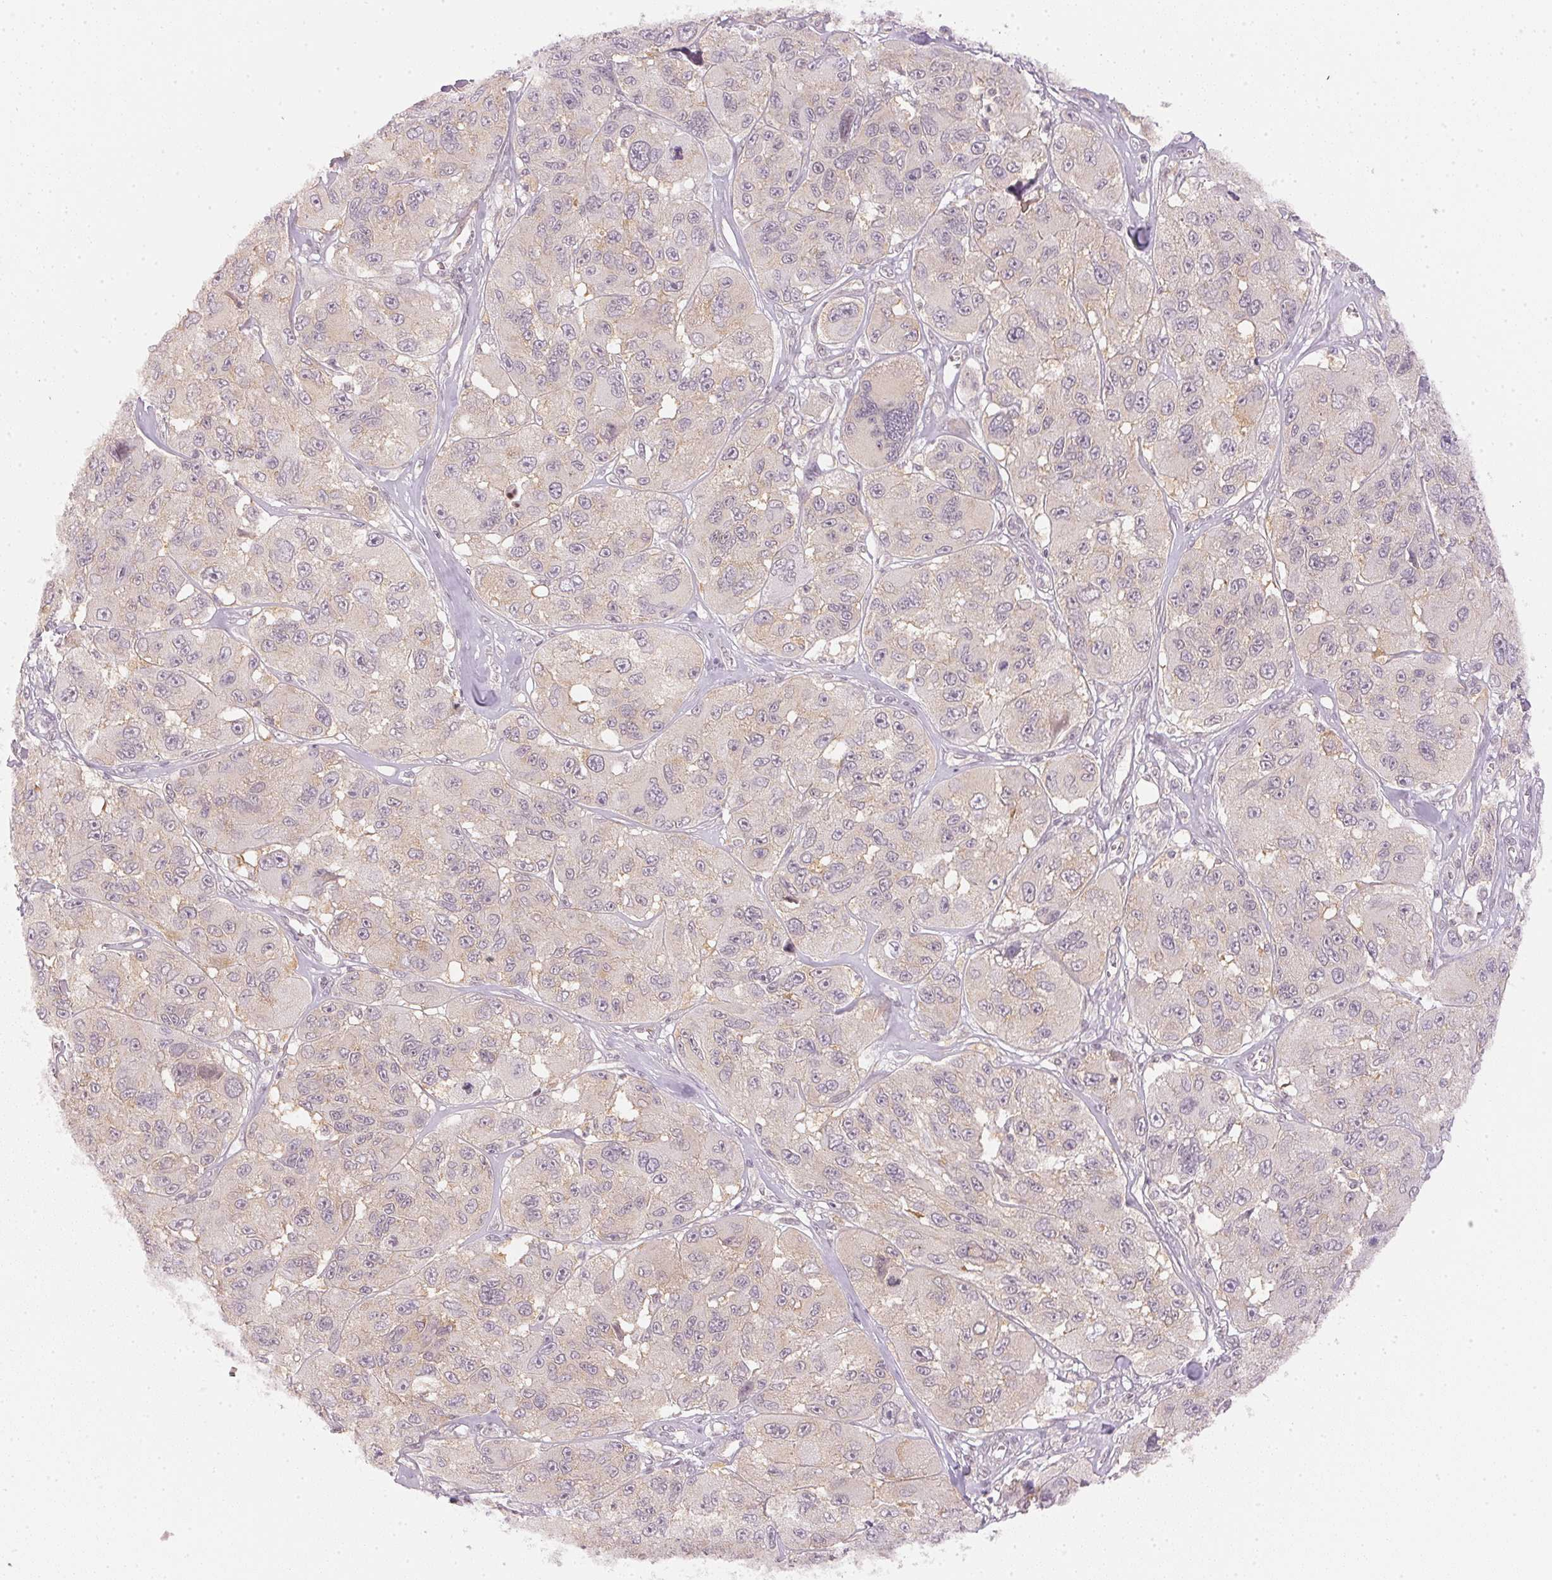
{"staining": {"intensity": "negative", "quantity": "none", "location": "none"}, "tissue": "melanoma", "cell_type": "Tumor cells", "image_type": "cancer", "snomed": [{"axis": "morphology", "description": "Malignant melanoma, NOS"}, {"axis": "topography", "description": "Skin"}], "caption": "DAB (3,3'-diaminobenzidine) immunohistochemical staining of human malignant melanoma exhibits no significant staining in tumor cells. (Immunohistochemistry (ihc), brightfield microscopy, high magnification).", "gene": "KPRP", "patient": {"sex": "female", "age": 66}}